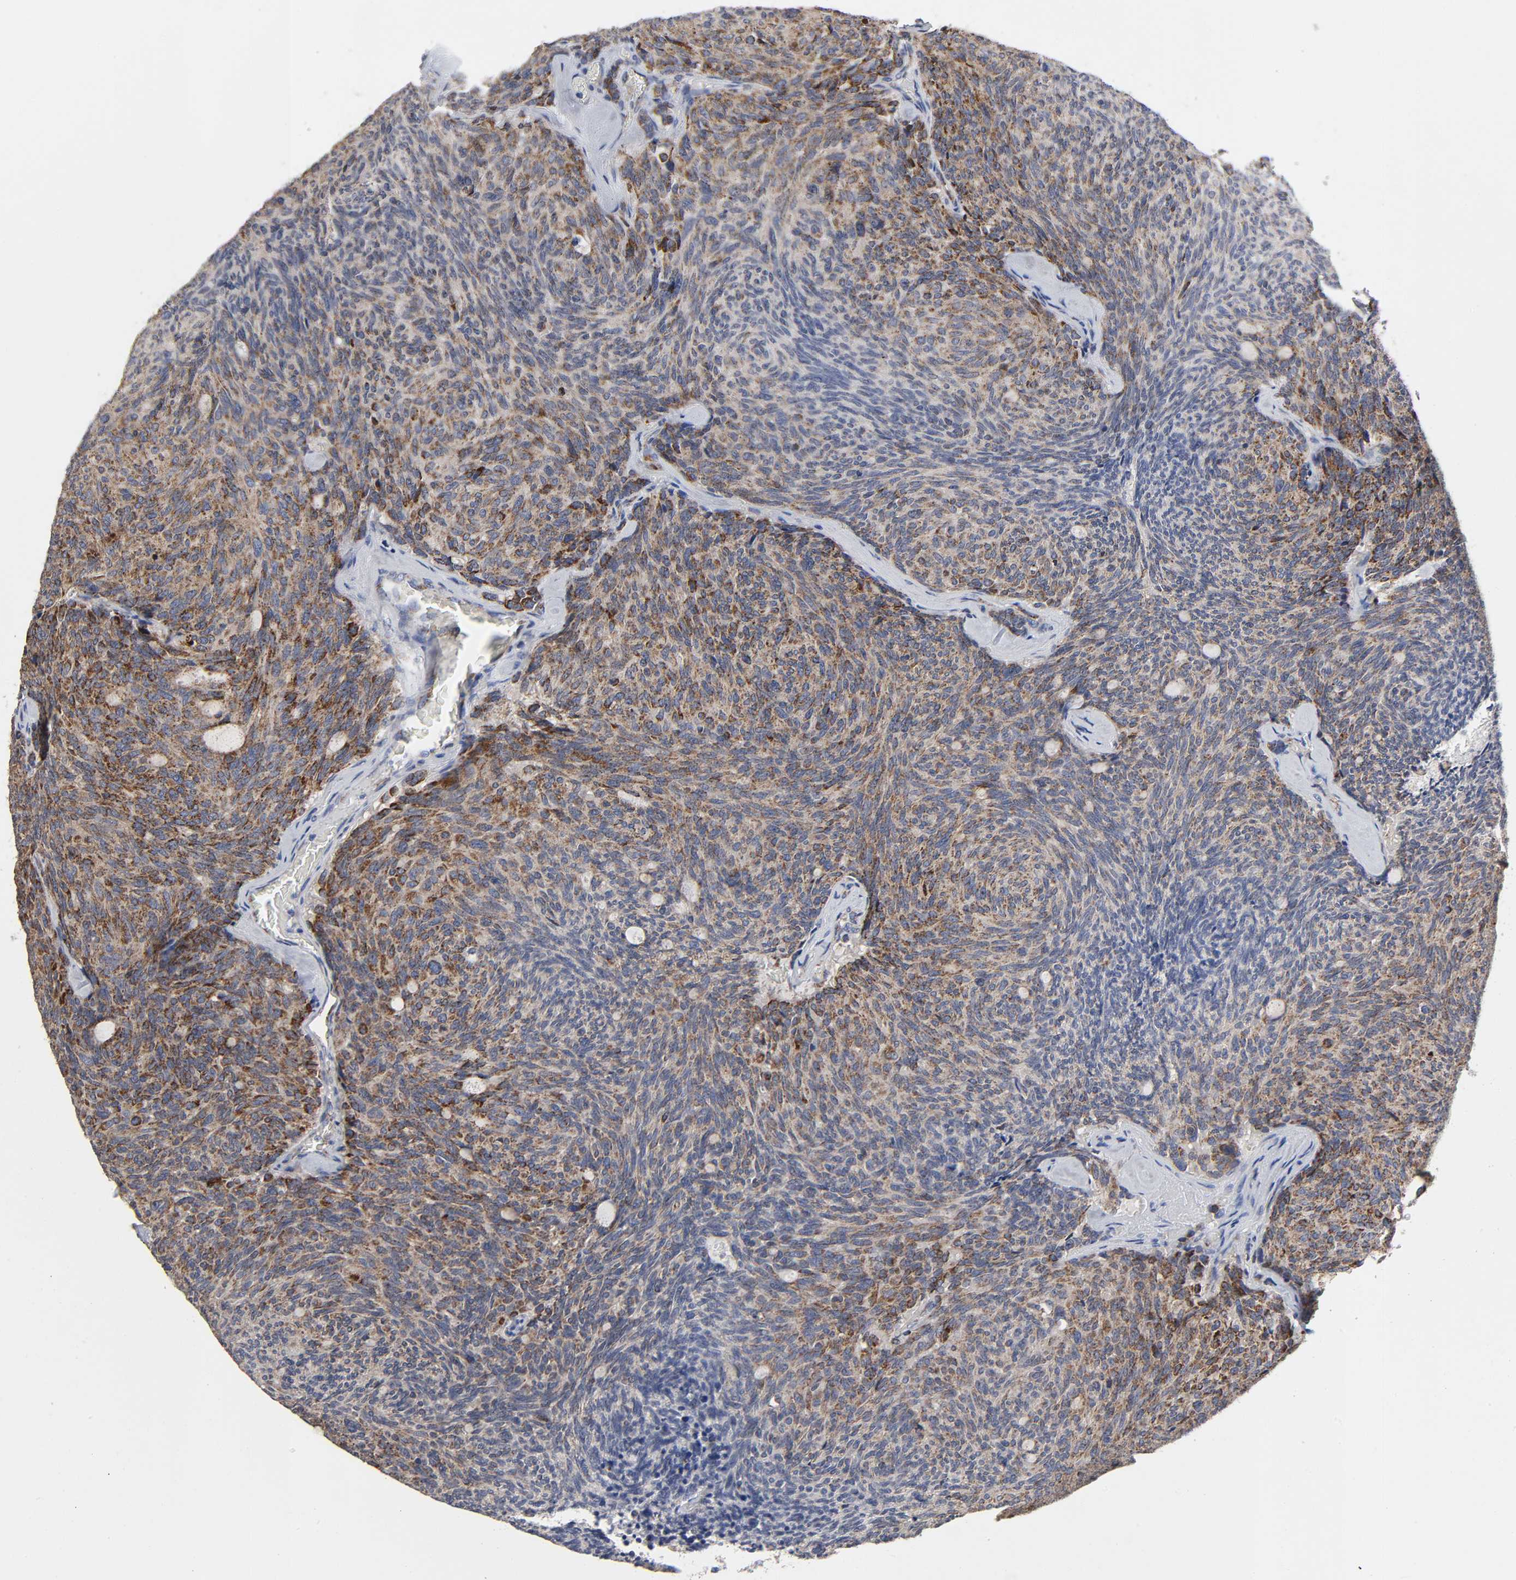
{"staining": {"intensity": "moderate", "quantity": "25%-75%", "location": "cytoplasmic/membranous"}, "tissue": "carcinoid", "cell_type": "Tumor cells", "image_type": "cancer", "snomed": [{"axis": "morphology", "description": "Carcinoid, malignant, NOS"}, {"axis": "topography", "description": "Pancreas"}], "caption": "Immunohistochemical staining of human carcinoid shows medium levels of moderate cytoplasmic/membranous staining in approximately 25%-75% of tumor cells.", "gene": "AOPEP", "patient": {"sex": "female", "age": 54}}